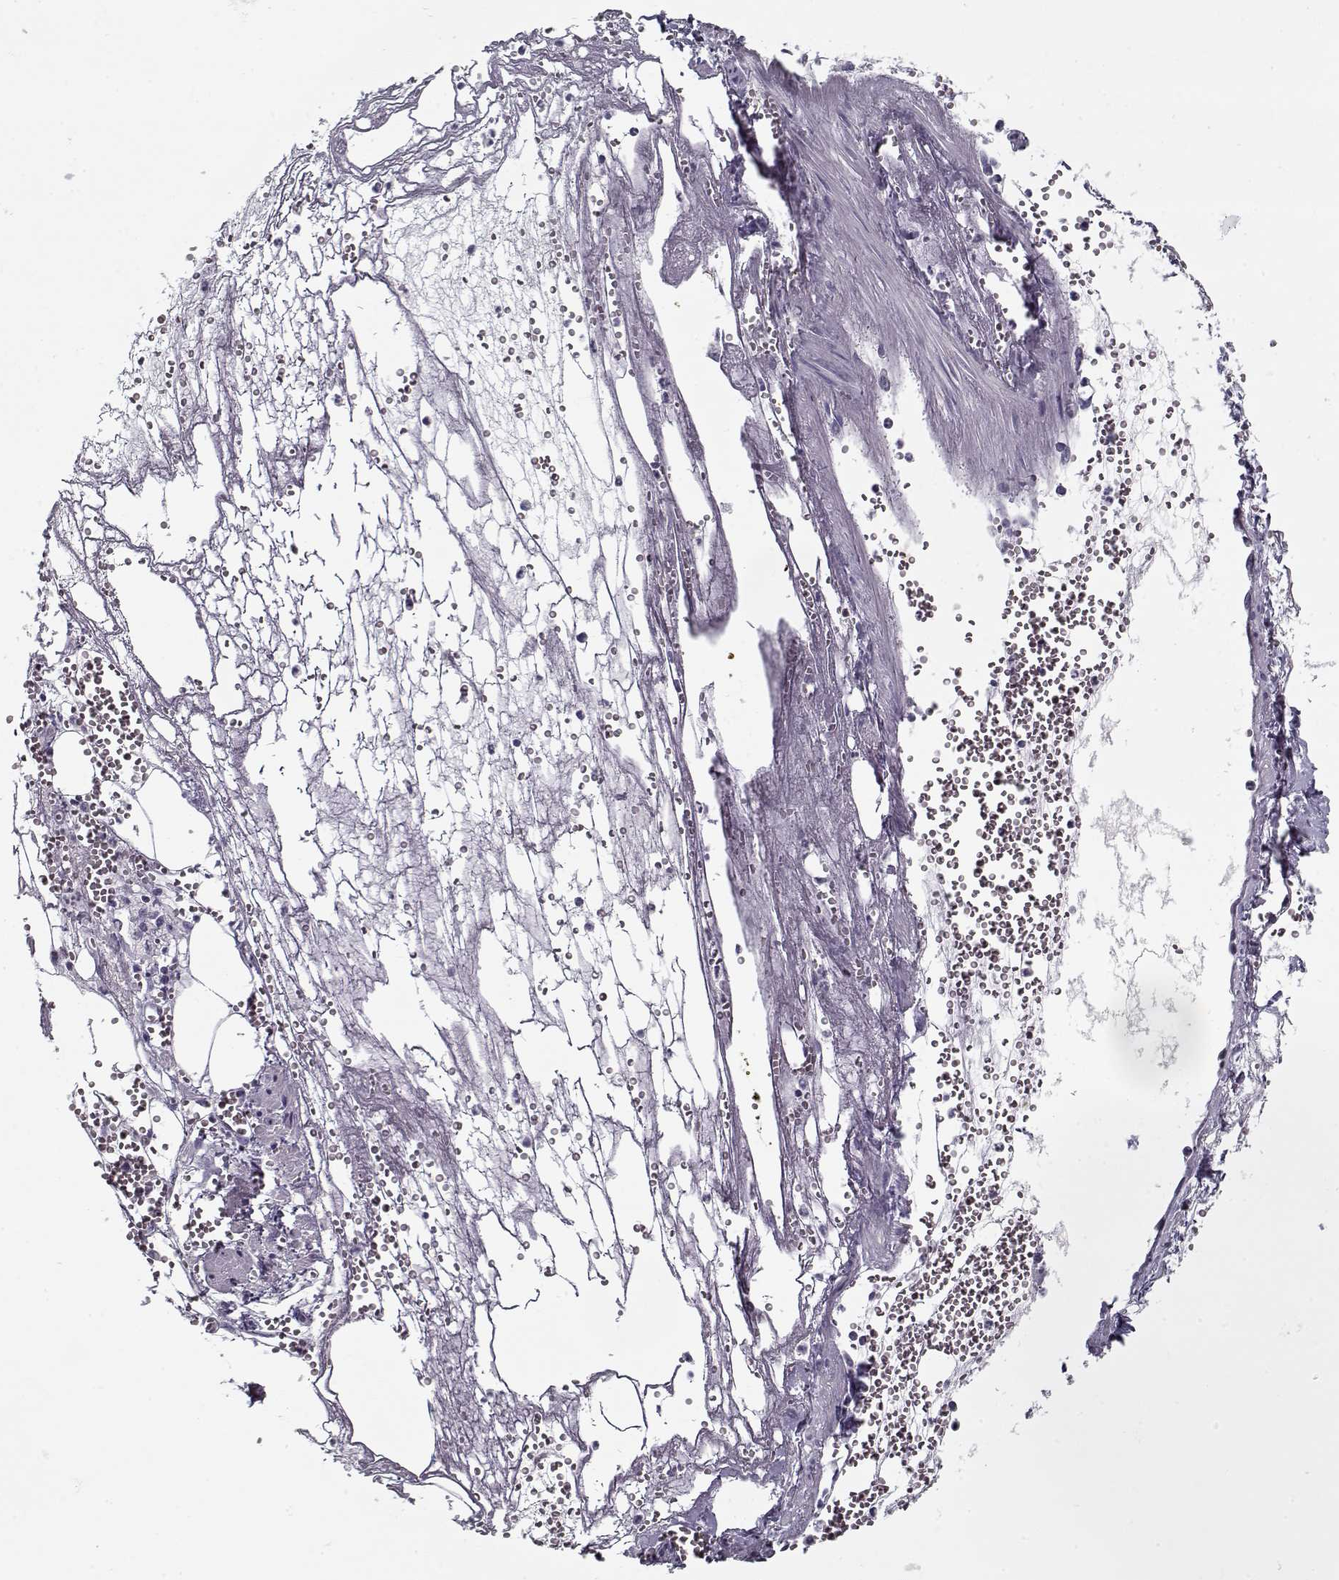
{"staining": {"intensity": "negative", "quantity": "none", "location": "none"}, "tissue": "pancreatic cancer", "cell_type": "Tumor cells", "image_type": "cancer", "snomed": [{"axis": "morphology", "description": "Adenocarcinoma, NOS"}, {"axis": "topography", "description": "Pancreas"}], "caption": "Immunohistochemical staining of pancreatic cancer demonstrates no significant expression in tumor cells.", "gene": "RNF32", "patient": {"sex": "male", "age": 70}}